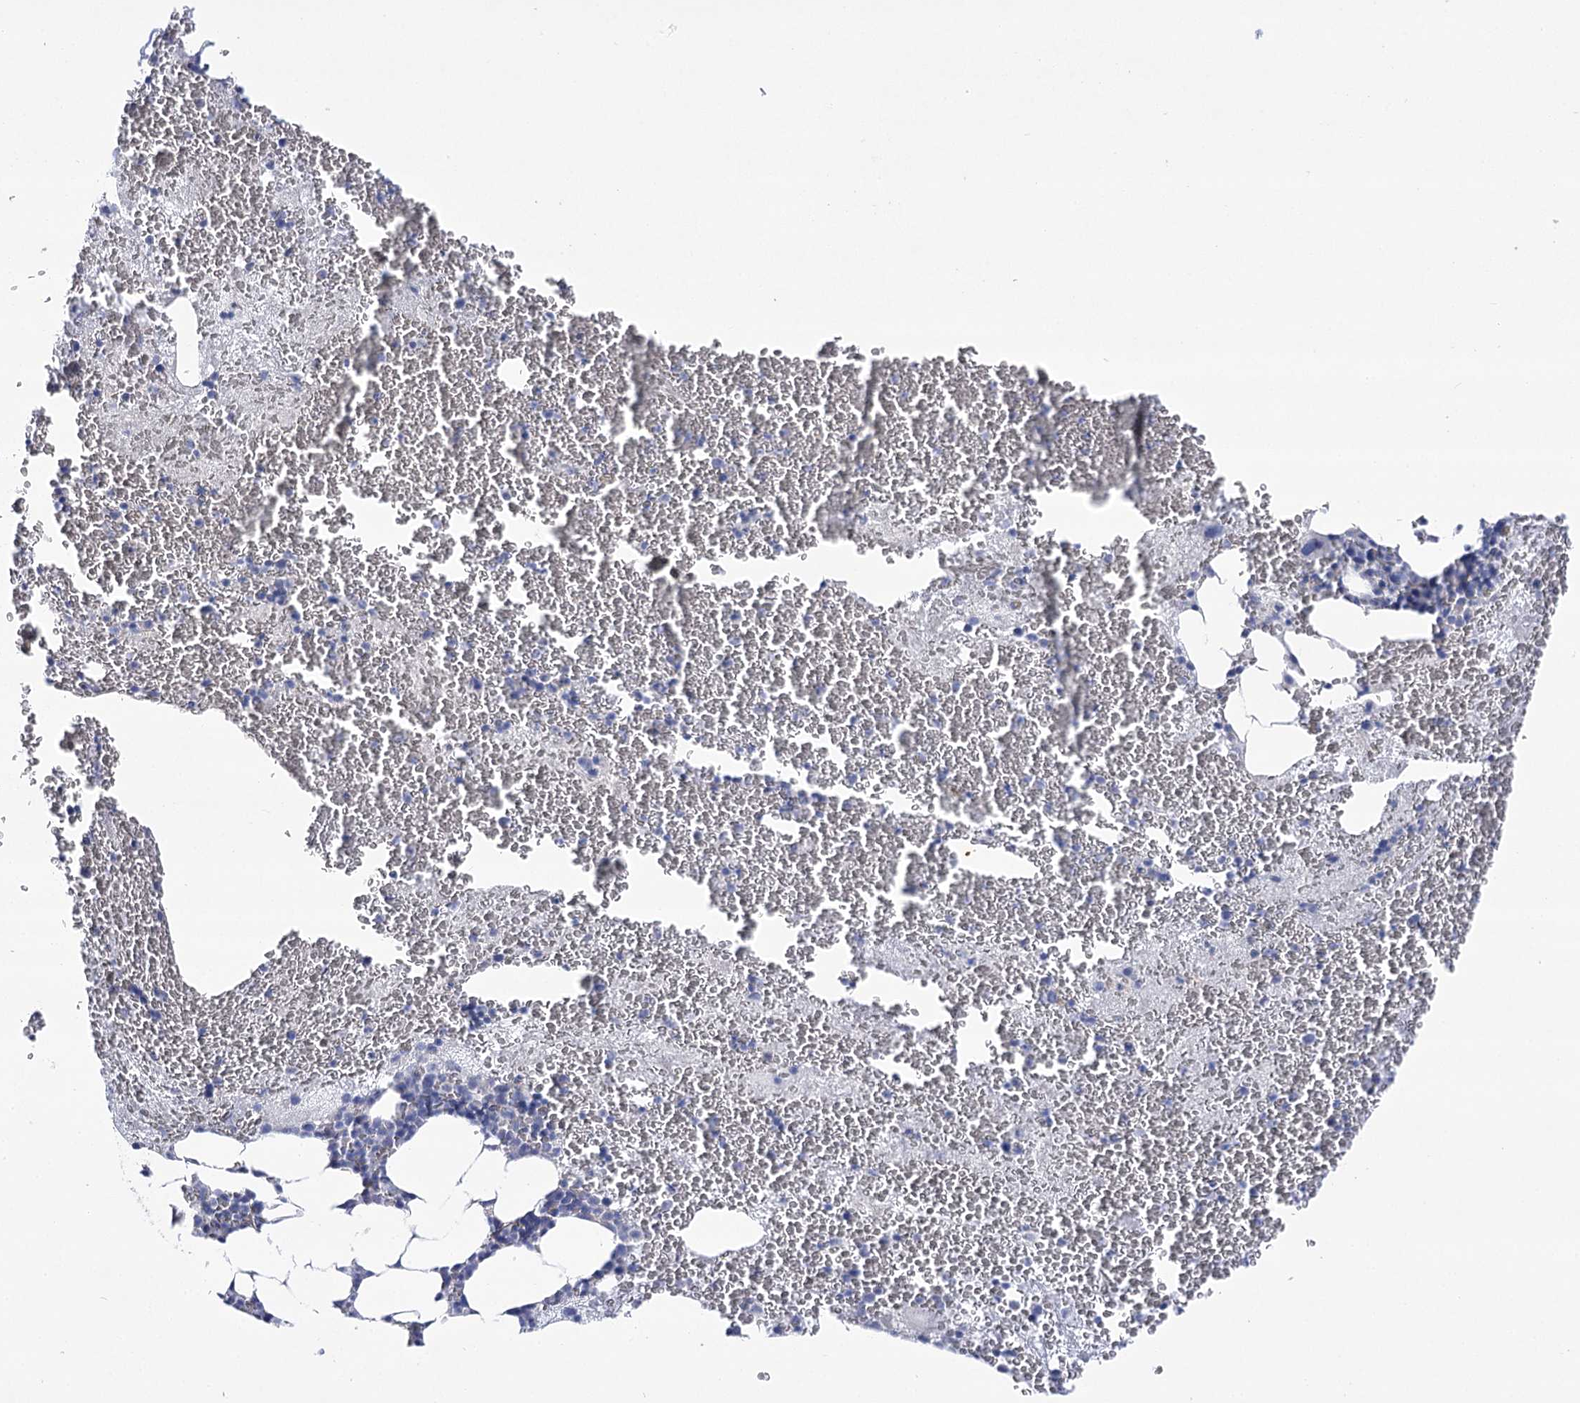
{"staining": {"intensity": "negative", "quantity": "none", "location": "none"}, "tissue": "bone marrow", "cell_type": "Hematopoietic cells", "image_type": "normal", "snomed": [{"axis": "morphology", "description": "Normal tissue, NOS"}, {"axis": "topography", "description": "Bone marrow"}], "caption": "Hematopoietic cells show no significant positivity in benign bone marrow. (DAB (3,3'-diaminobenzidine) immunohistochemistry, high magnification).", "gene": "NRAP", "patient": {"sex": "male", "age": 36}}